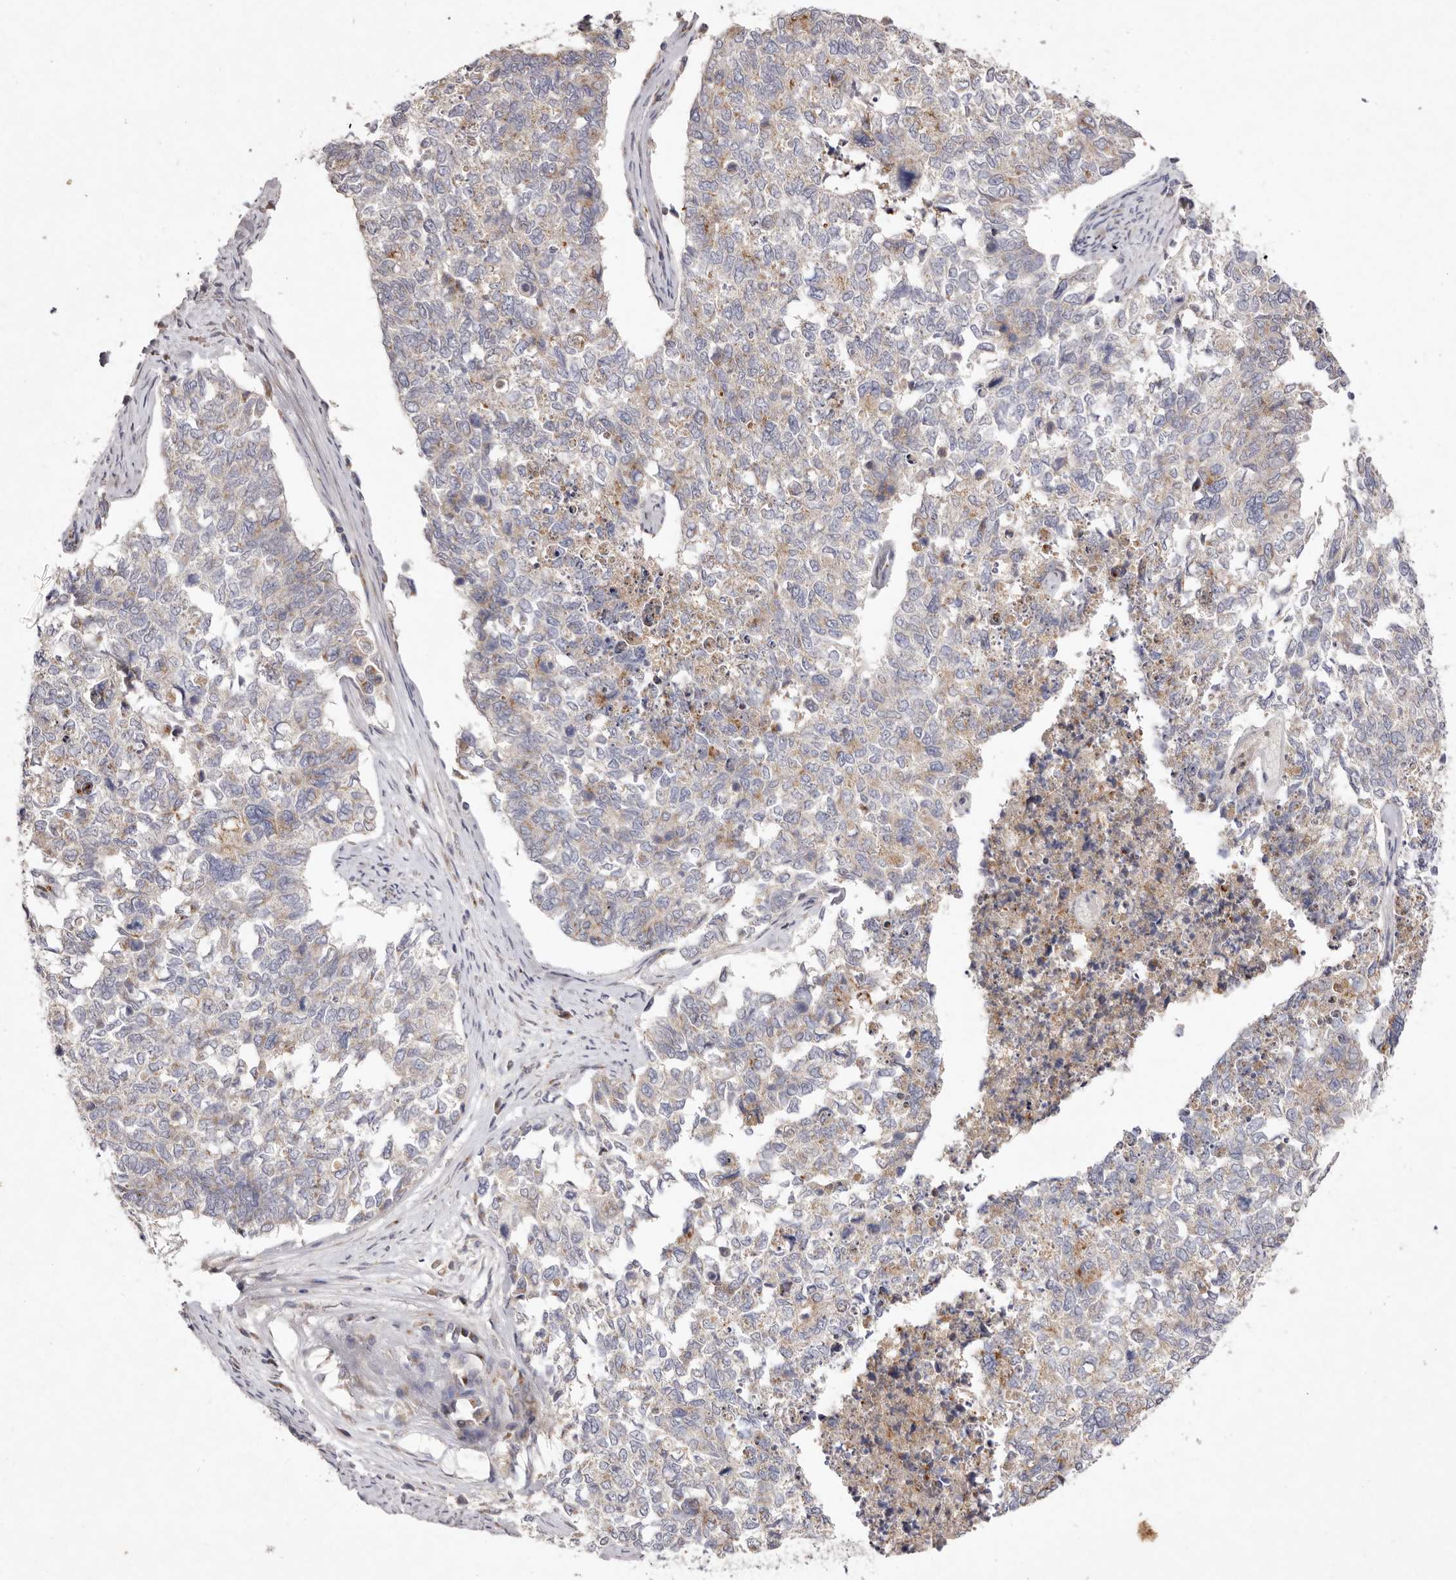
{"staining": {"intensity": "moderate", "quantity": "<25%", "location": "cytoplasmic/membranous"}, "tissue": "cervical cancer", "cell_type": "Tumor cells", "image_type": "cancer", "snomed": [{"axis": "morphology", "description": "Squamous cell carcinoma, NOS"}, {"axis": "topography", "description": "Cervix"}], "caption": "Moderate cytoplasmic/membranous staining for a protein is identified in approximately <25% of tumor cells of squamous cell carcinoma (cervical) using IHC.", "gene": "USP24", "patient": {"sex": "female", "age": 63}}